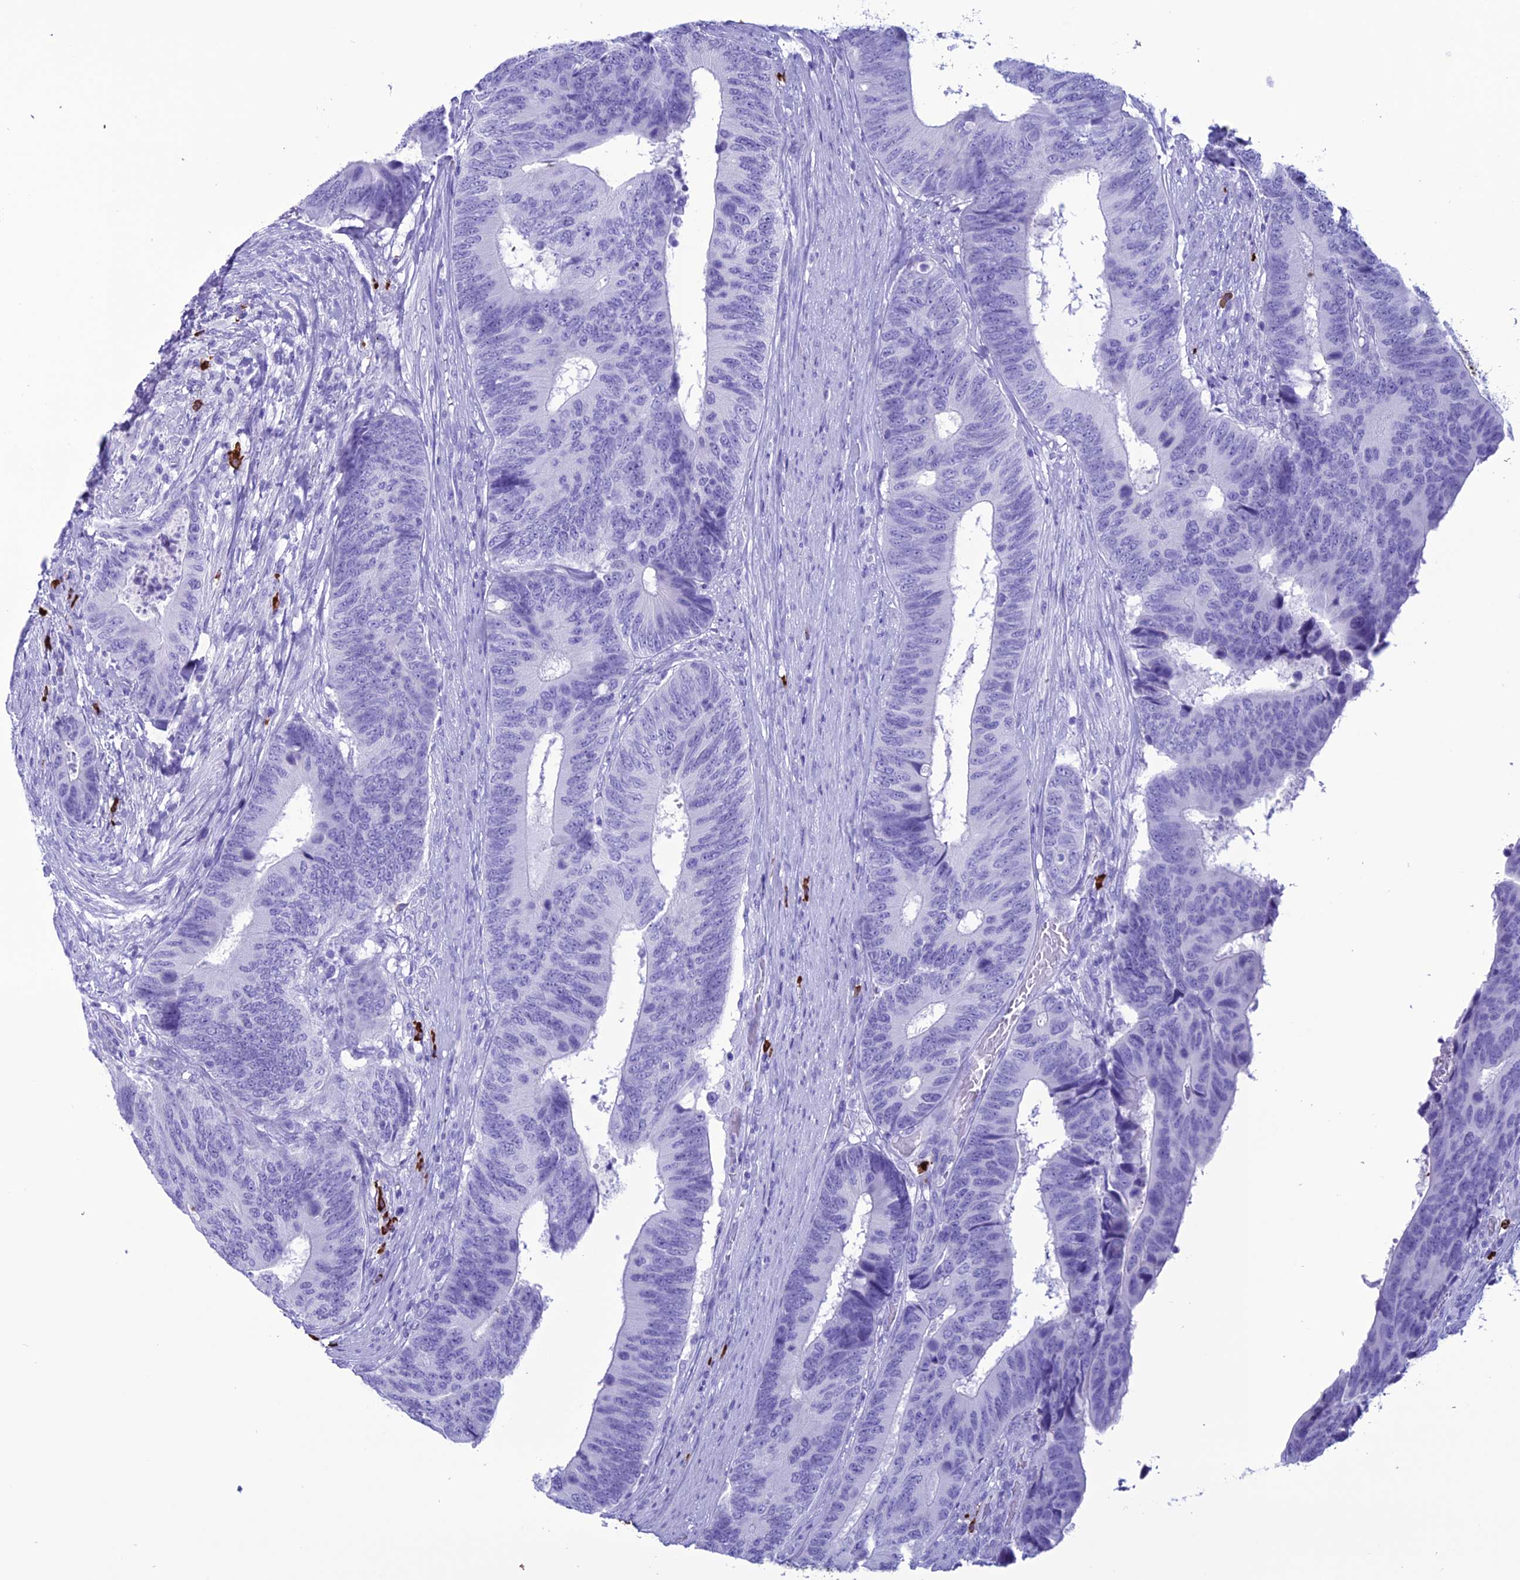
{"staining": {"intensity": "negative", "quantity": "none", "location": "none"}, "tissue": "colorectal cancer", "cell_type": "Tumor cells", "image_type": "cancer", "snomed": [{"axis": "morphology", "description": "Adenocarcinoma, NOS"}, {"axis": "topography", "description": "Colon"}], "caption": "Tumor cells show no significant protein expression in colorectal cancer.", "gene": "MZB1", "patient": {"sex": "male", "age": 87}}